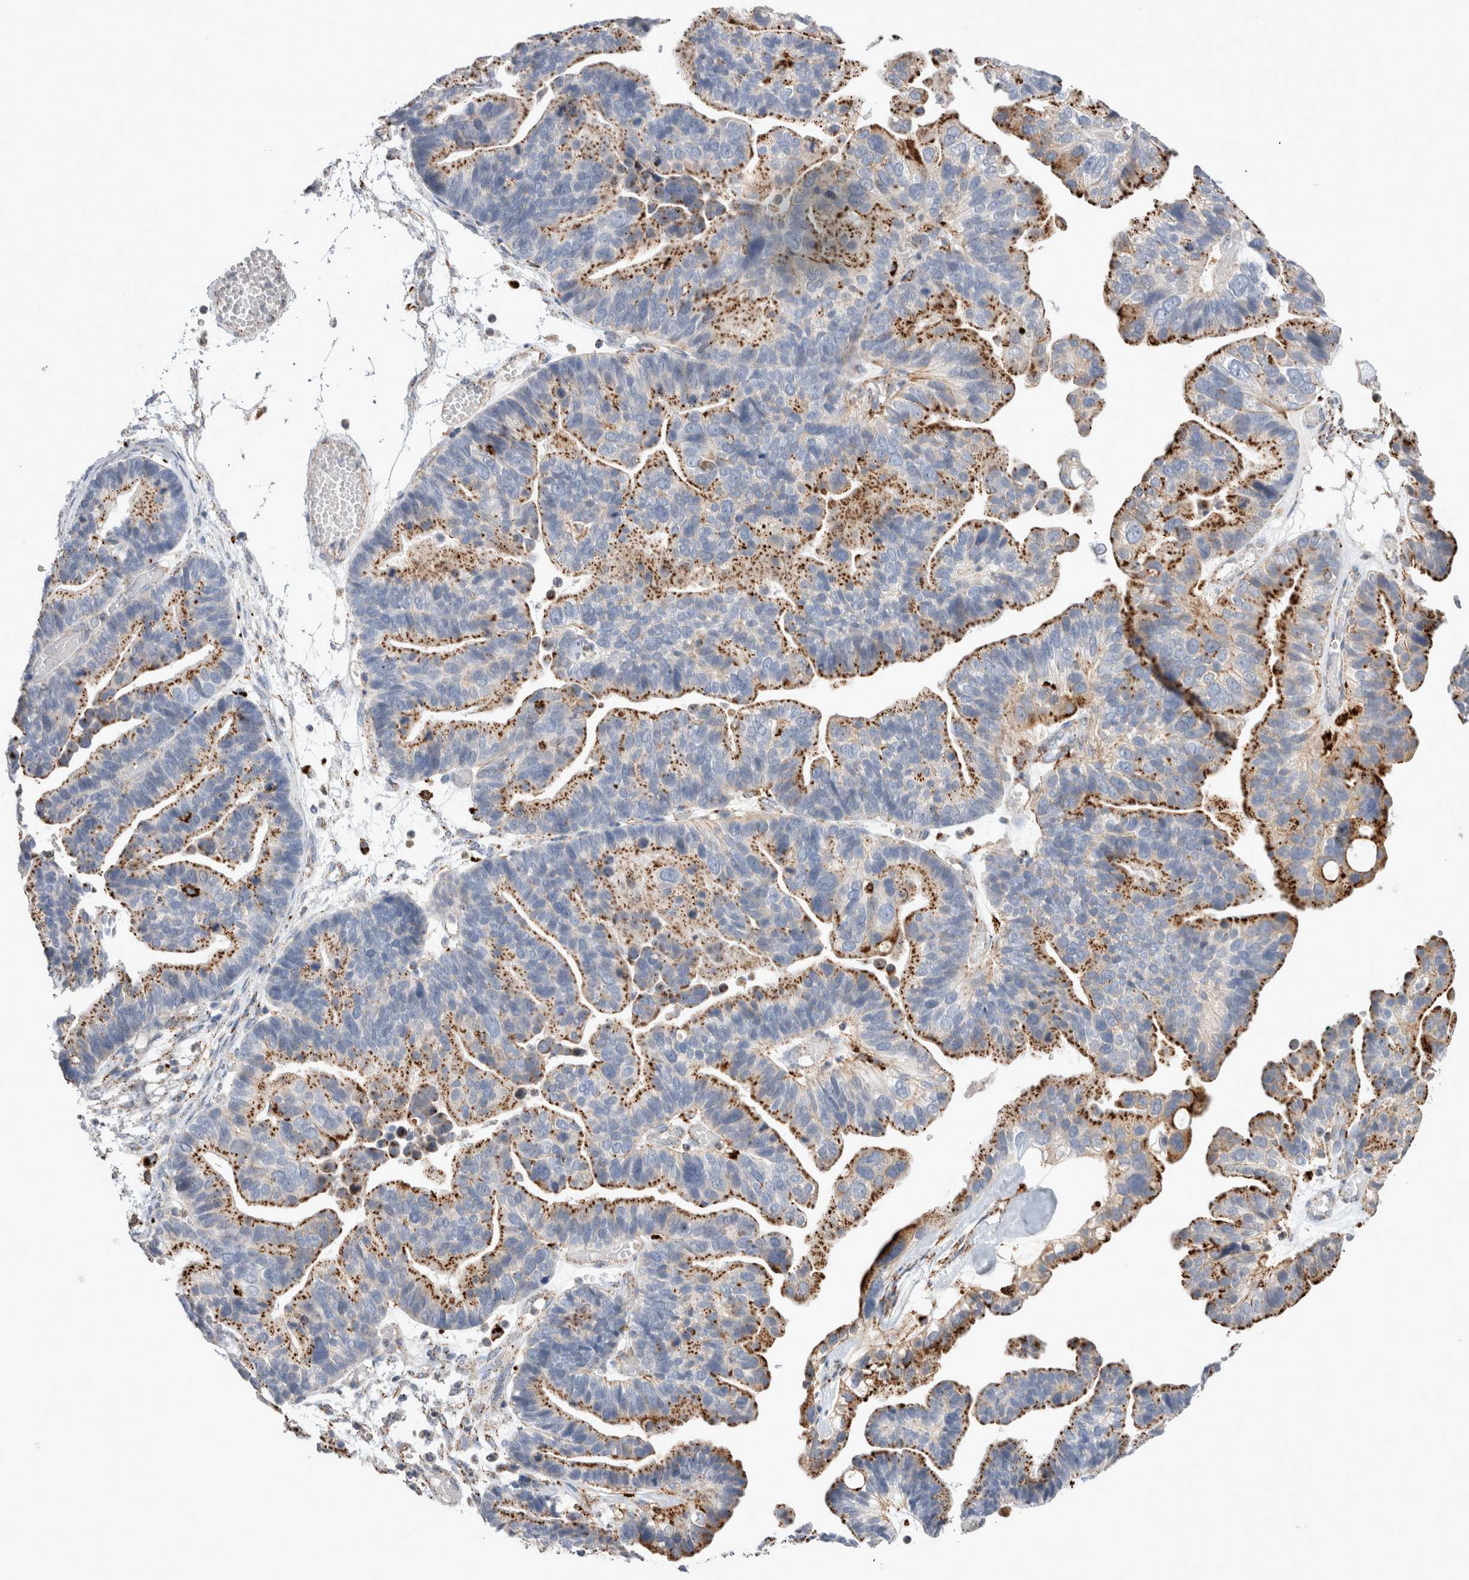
{"staining": {"intensity": "moderate", "quantity": ">75%", "location": "cytoplasmic/membranous"}, "tissue": "ovarian cancer", "cell_type": "Tumor cells", "image_type": "cancer", "snomed": [{"axis": "morphology", "description": "Cystadenocarcinoma, serous, NOS"}, {"axis": "topography", "description": "Ovary"}], "caption": "An IHC histopathology image of tumor tissue is shown. Protein staining in brown labels moderate cytoplasmic/membranous positivity in serous cystadenocarcinoma (ovarian) within tumor cells.", "gene": "CTSA", "patient": {"sex": "female", "age": 56}}